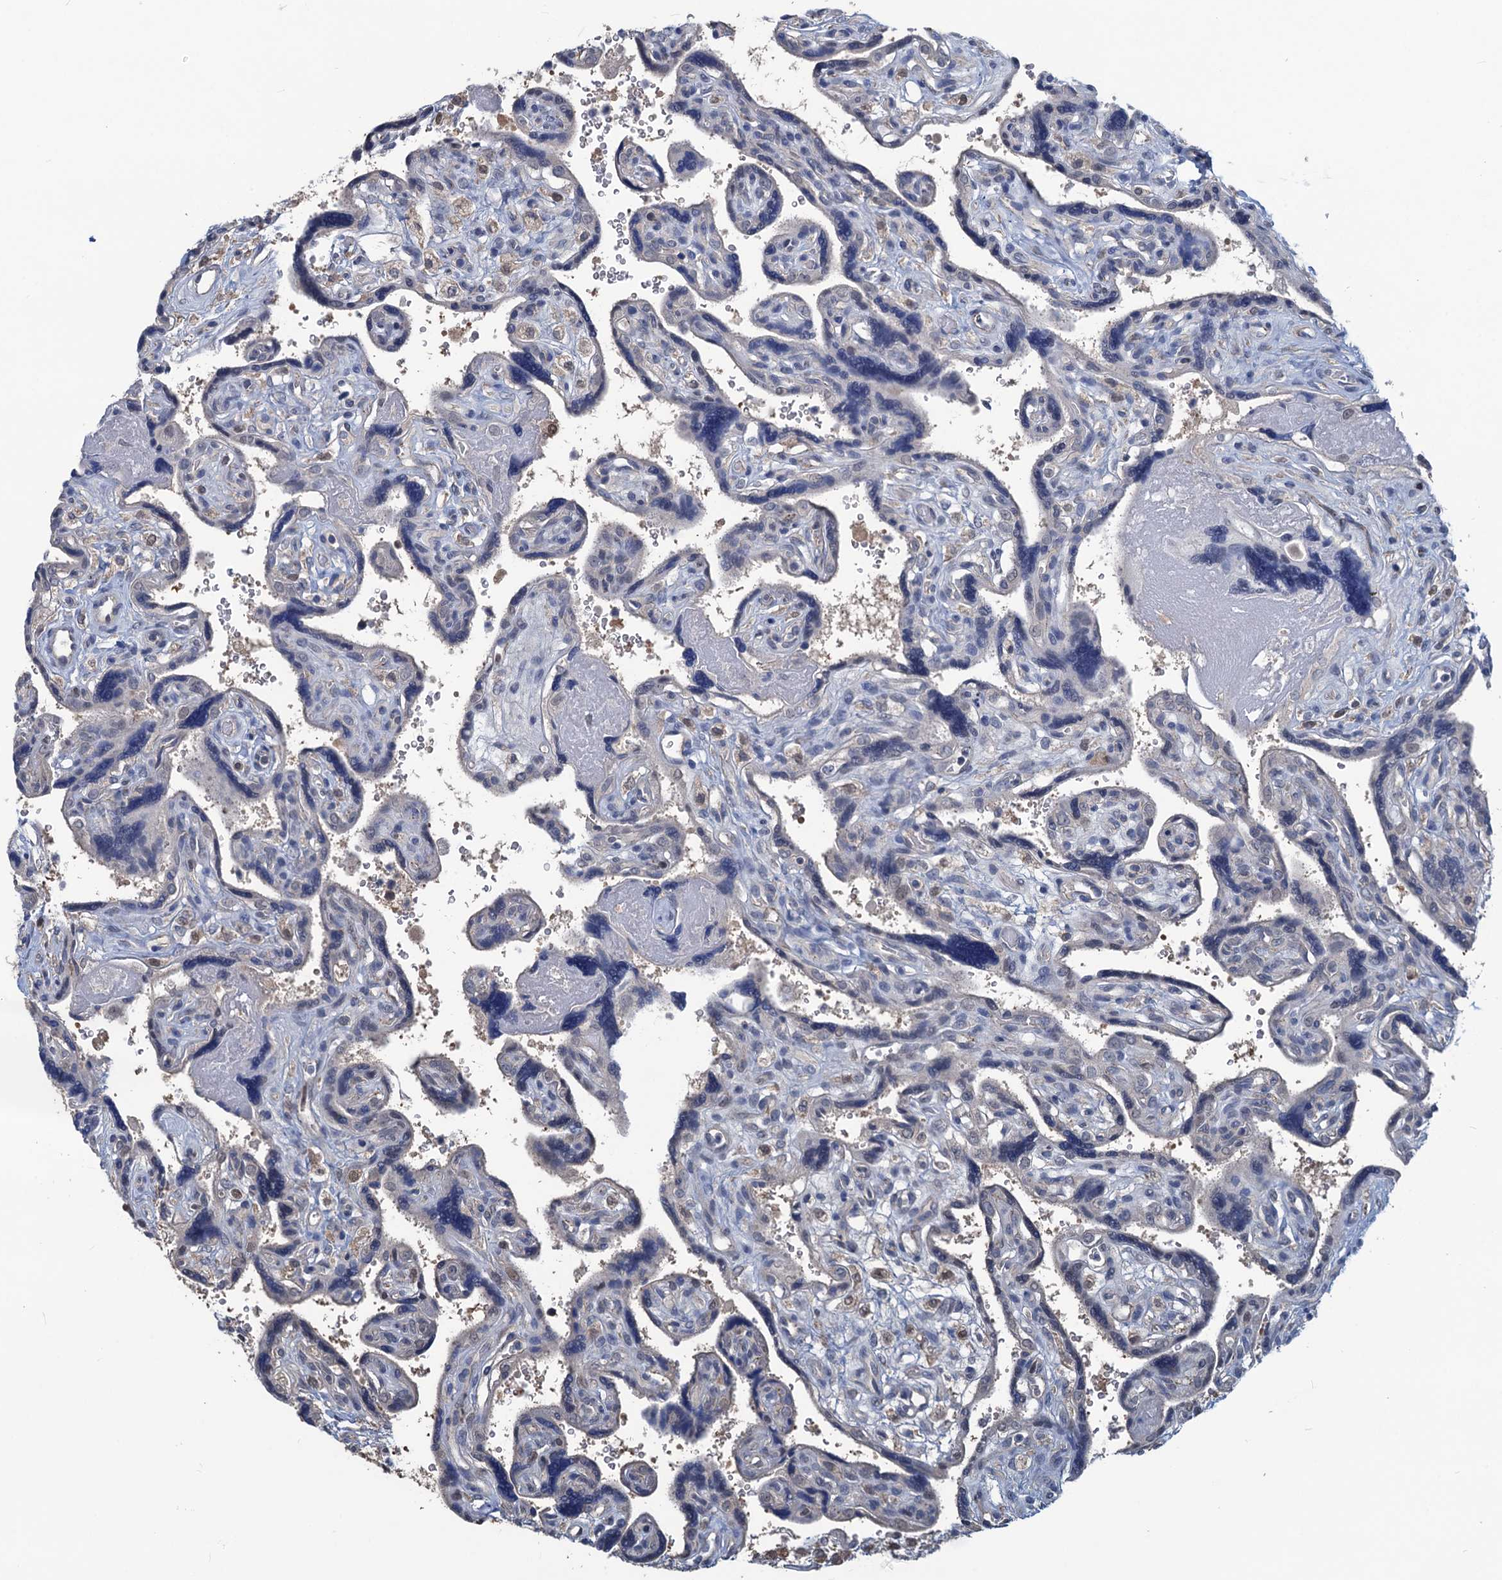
{"staining": {"intensity": "negative", "quantity": "none", "location": "none"}, "tissue": "placenta", "cell_type": "Trophoblastic cells", "image_type": "normal", "snomed": [{"axis": "morphology", "description": "Normal tissue, NOS"}, {"axis": "topography", "description": "Placenta"}], "caption": "IHC photomicrograph of benign placenta: placenta stained with DAB demonstrates no significant protein expression in trophoblastic cells.", "gene": "RTKN2", "patient": {"sex": "female", "age": 39}}